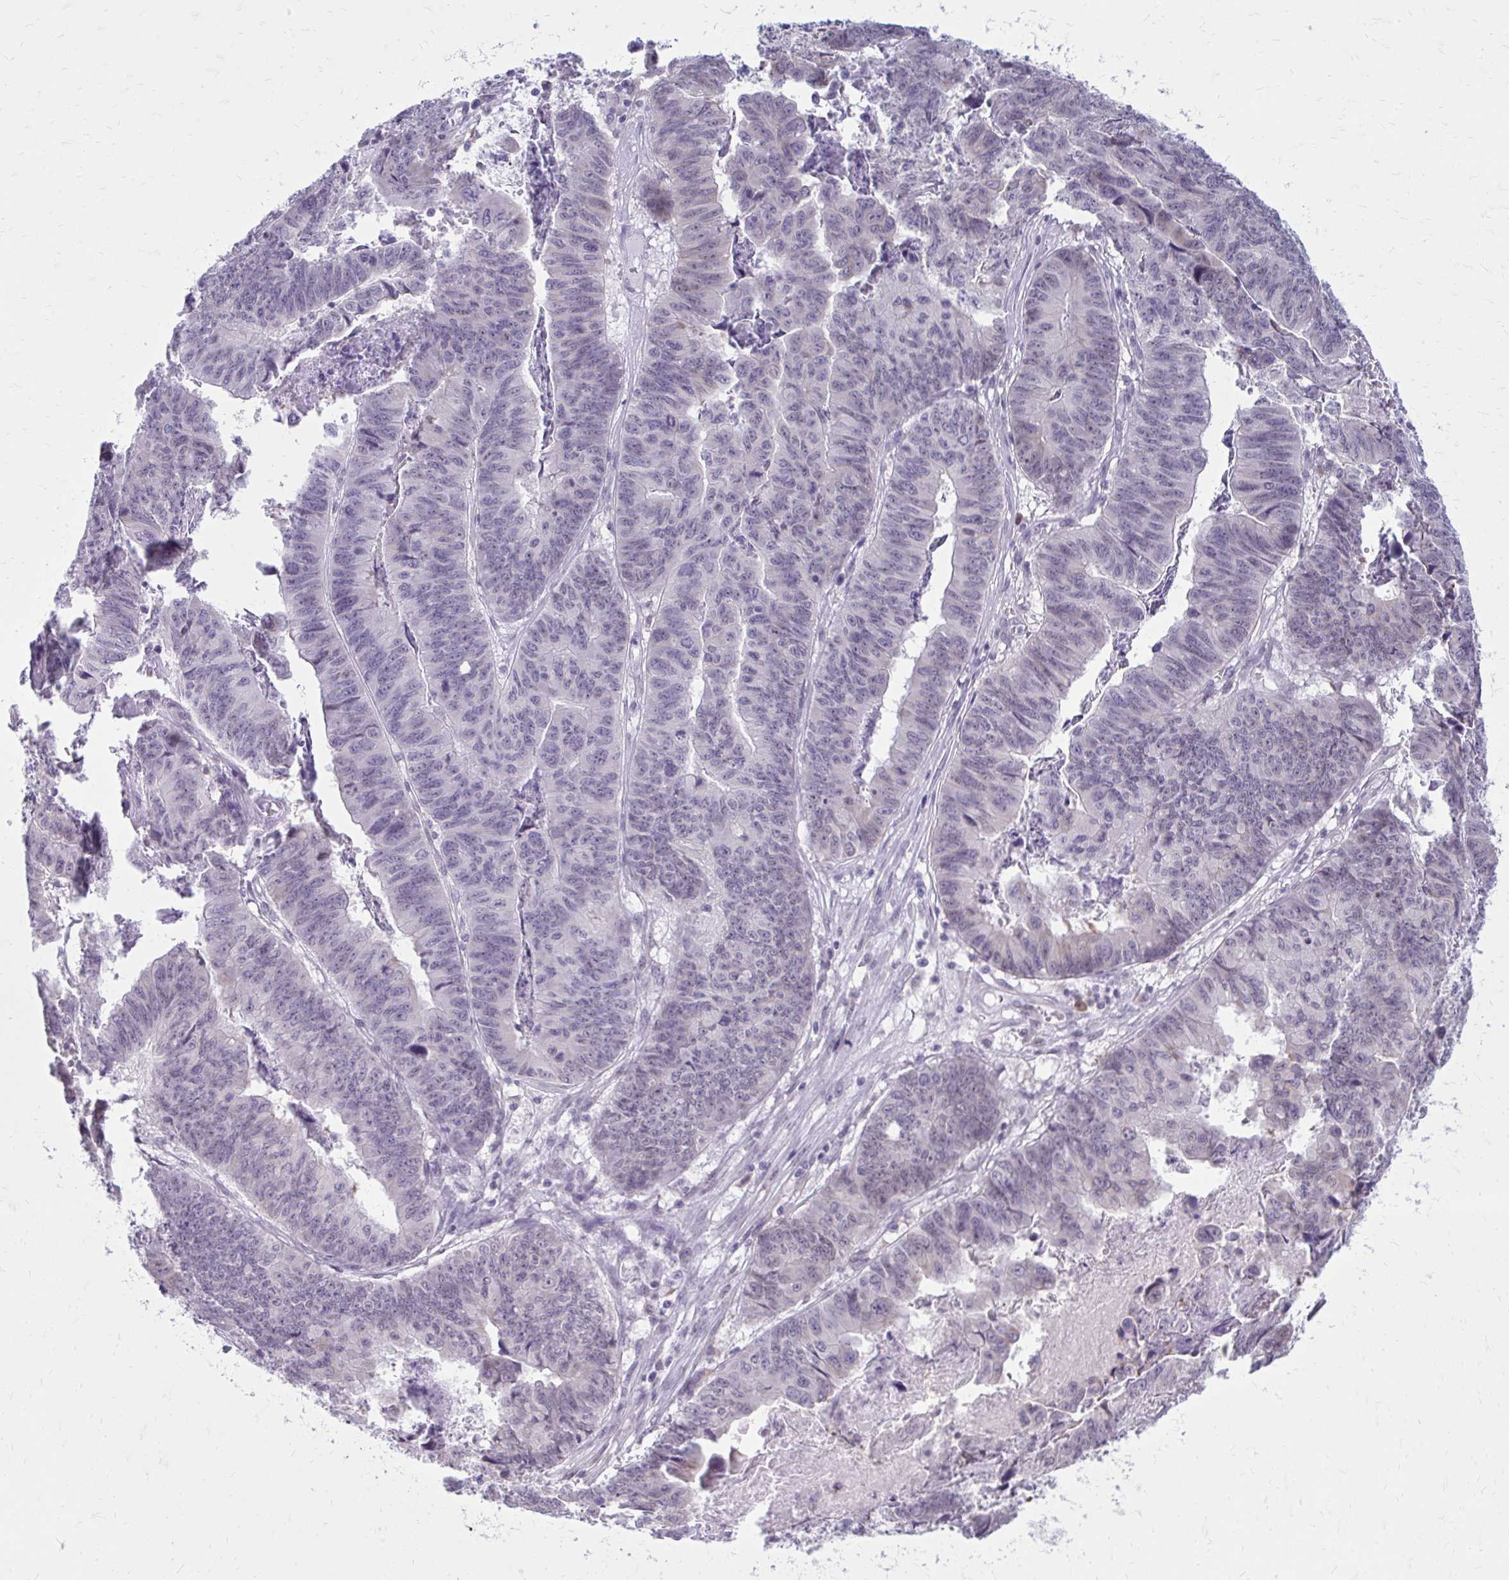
{"staining": {"intensity": "negative", "quantity": "none", "location": "none"}, "tissue": "stomach cancer", "cell_type": "Tumor cells", "image_type": "cancer", "snomed": [{"axis": "morphology", "description": "Adenocarcinoma, NOS"}, {"axis": "topography", "description": "Stomach, lower"}], "caption": "Stomach adenocarcinoma stained for a protein using immunohistochemistry (IHC) reveals no positivity tumor cells.", "gene": "PROSER1", "patient": {"sex": "male", "age": 77}}